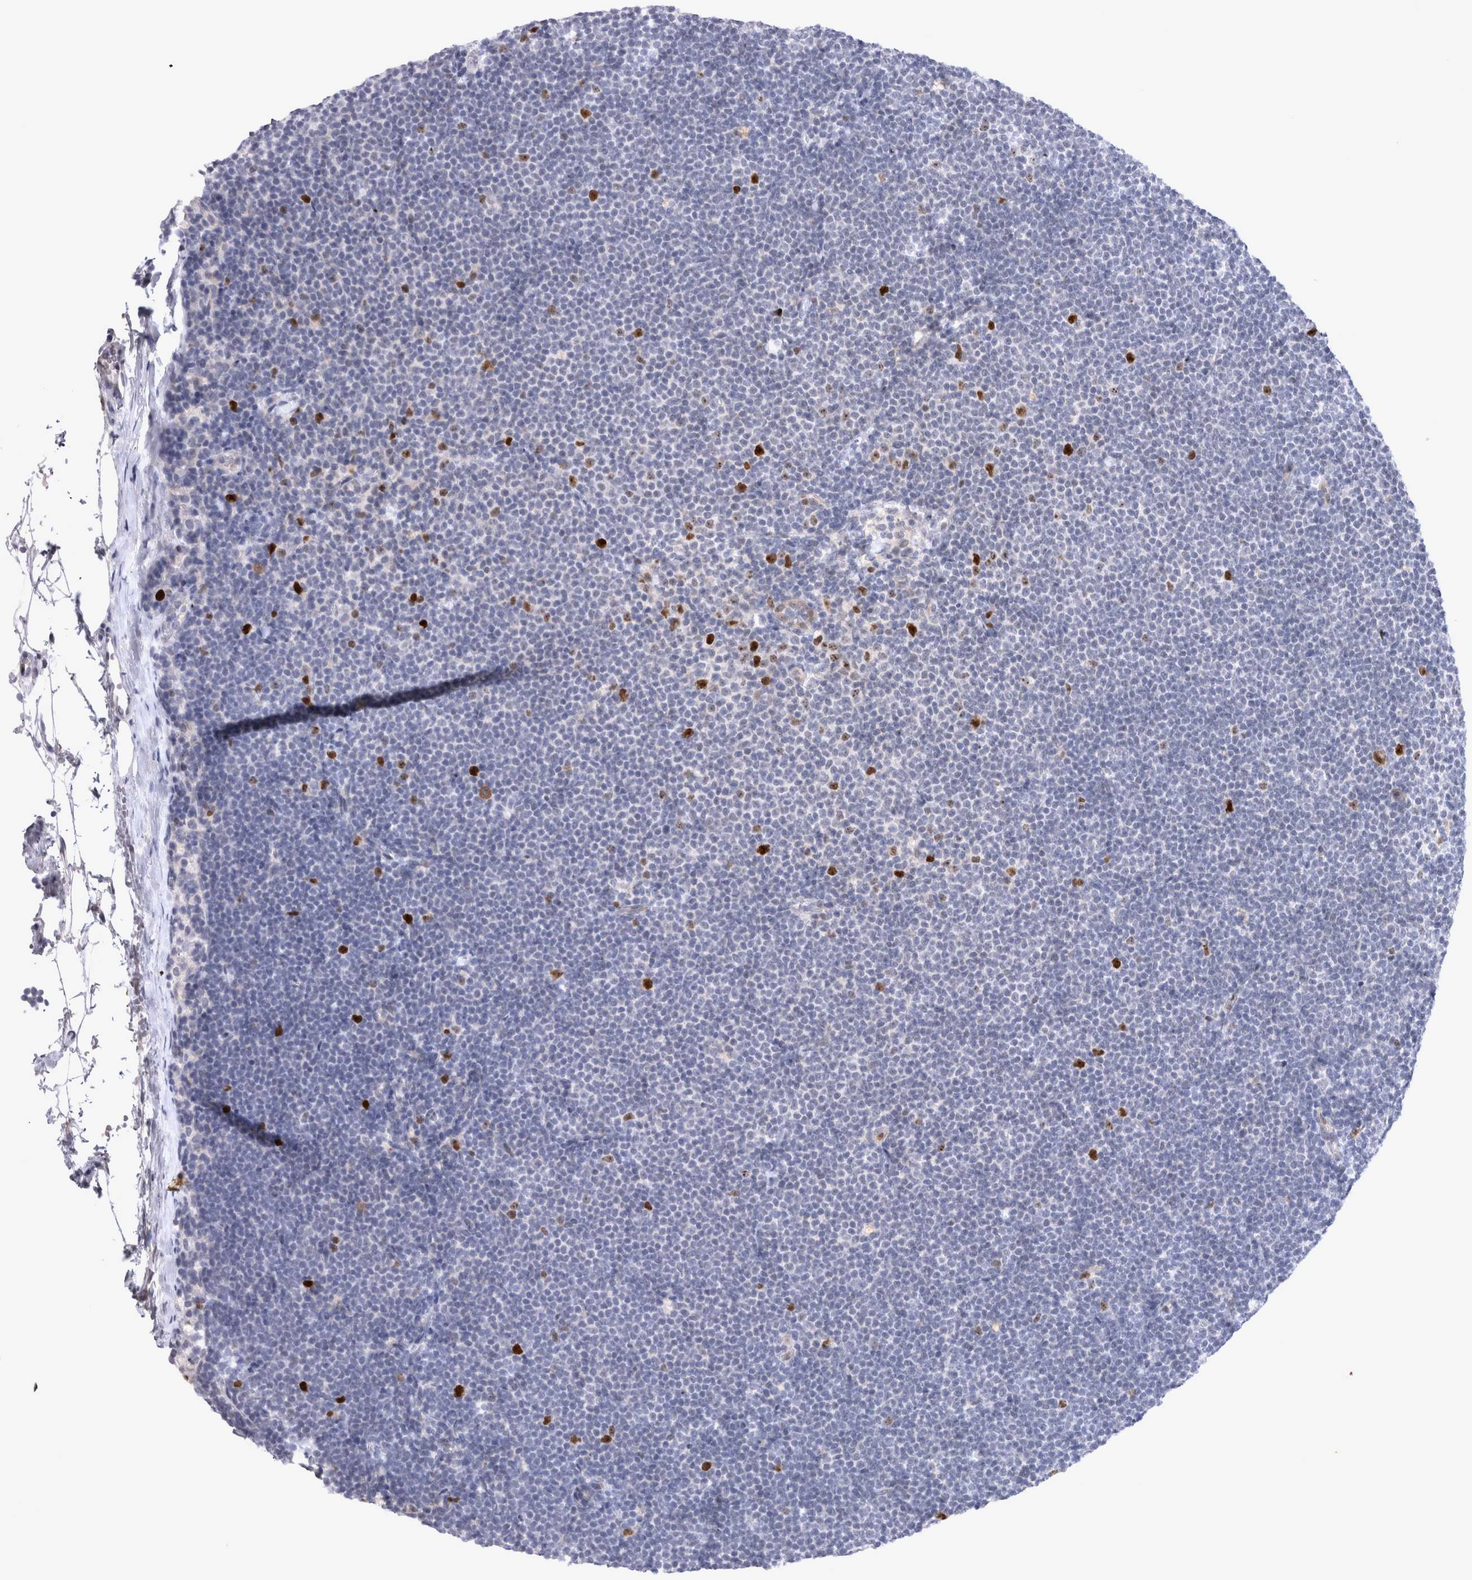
{"staining": {"intensity": "strong", "quantity": "<25%", "location": "nuclear"}, "tissue": "lymphoma", "cell_type": "Tumor cells", "image_type": "cancer", "snomed": [{"axis": "morphology", "description": "Malignant lymphoma, non-Hodgkin's type, Low grade"}, {"axis": "topography", "description": "Lymph node"}], "caption": "High-power microscopy captured an IHC photomicrograph of low-grade malignant lymphoma, non-Hodgkin's type, revealing strong nuclear positivity in approximately <25% of tumor cells.", "gene": "KIF18B", "patient": {"sex": "female", "age": 53}}